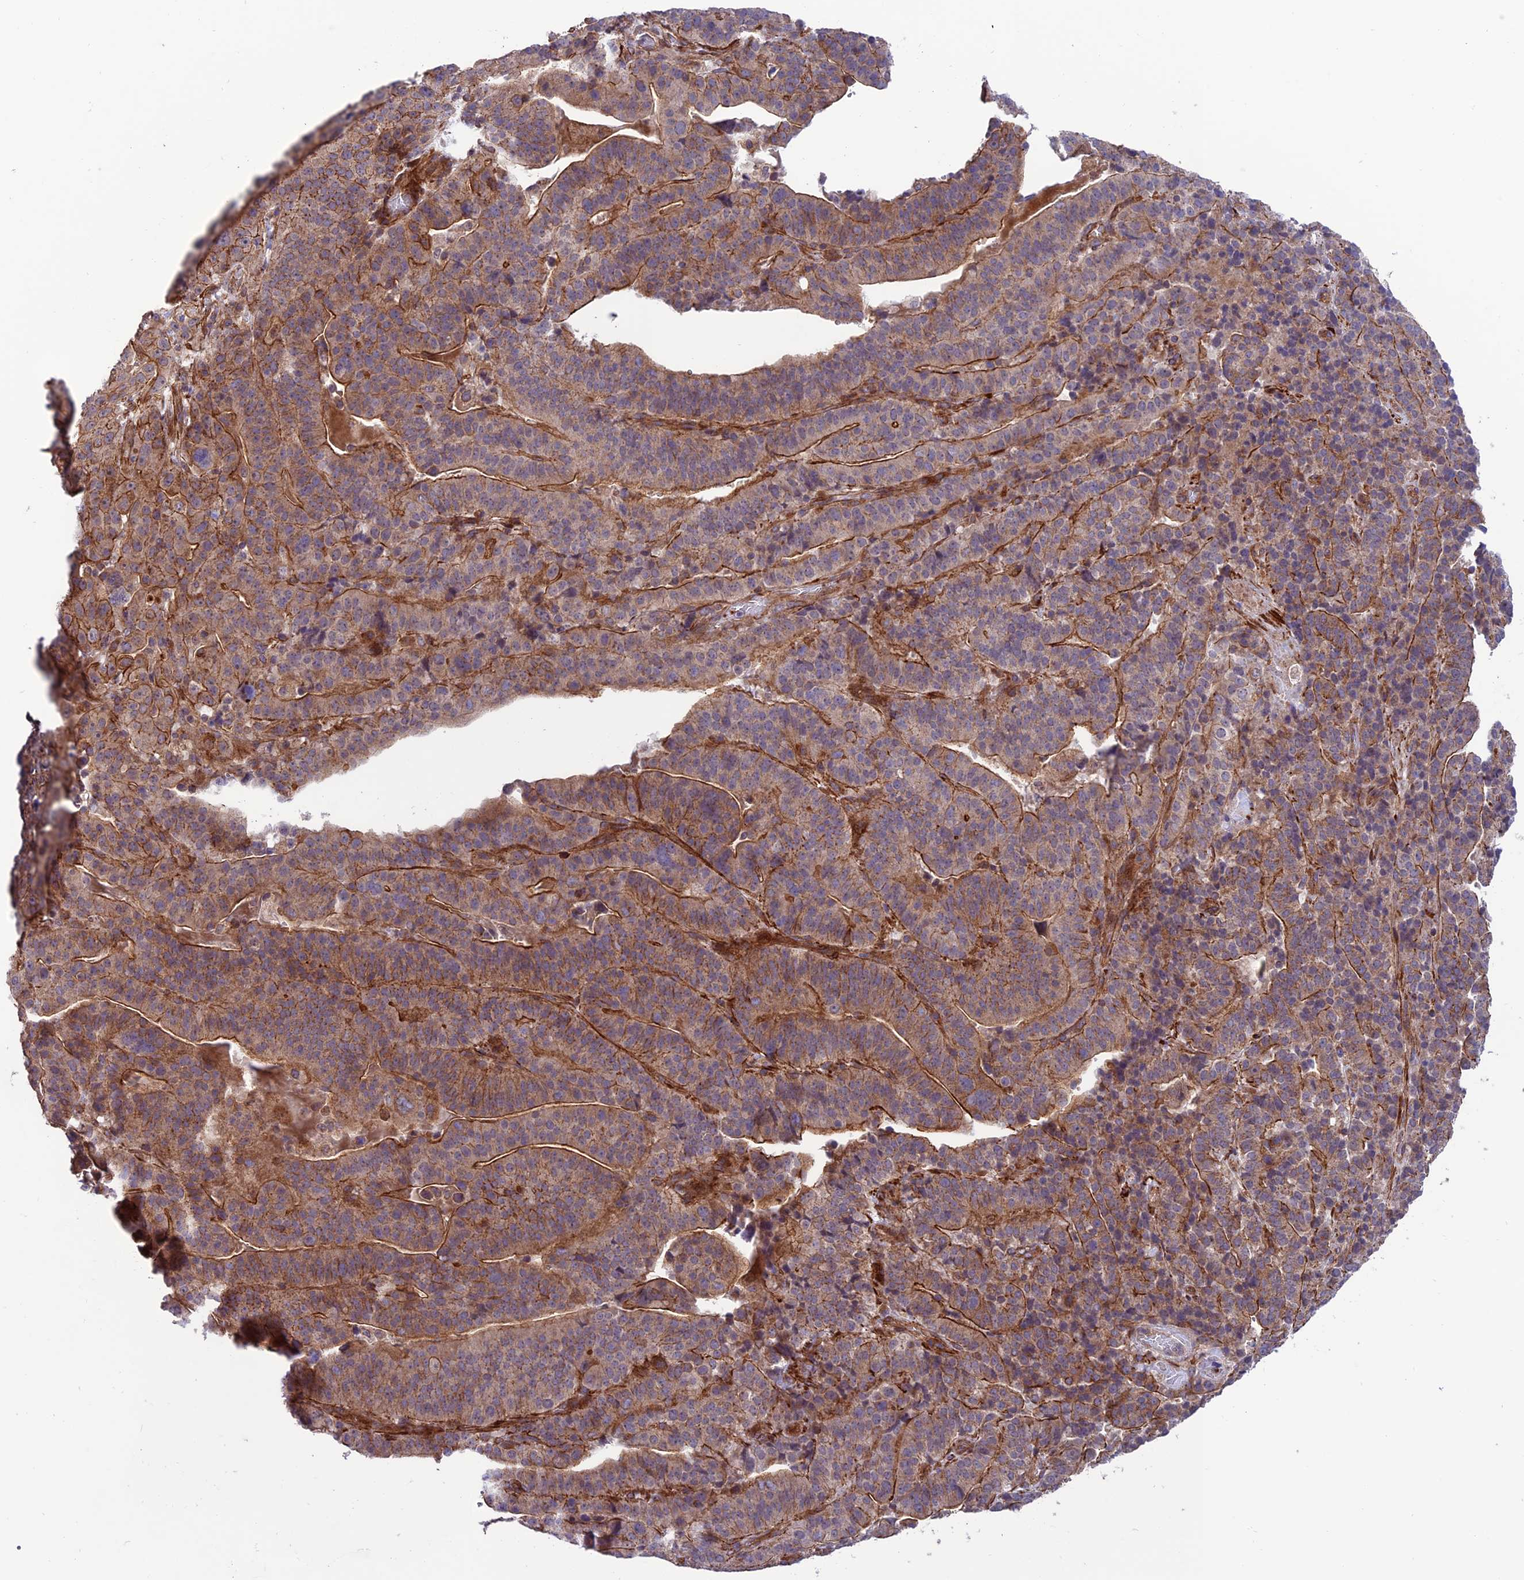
{"staining": {"intensity": "moderate", "quantity": ">75%", "location": "cytoplasmic/membranous"}, "tissue": "stomach cancer", "cell_type": "Tumor cells", "image_type": "cancer", "snomed": [{"axis": "morphology", "description": "Adenocarcinoma, NOS"}, {"axis": "topography", "description": "Stomach"}], "caption": "Immunohistochemistry (IHC) photomicrograph of adenocarcinoma (stomach) stained for a protein (brown), which demonstrates medium levels of moderate cytoplasmic/membranous staining in about >75% of tumor cells.", "gene": "TNIP3", "patient": {"sex": "male", "age": 48}}